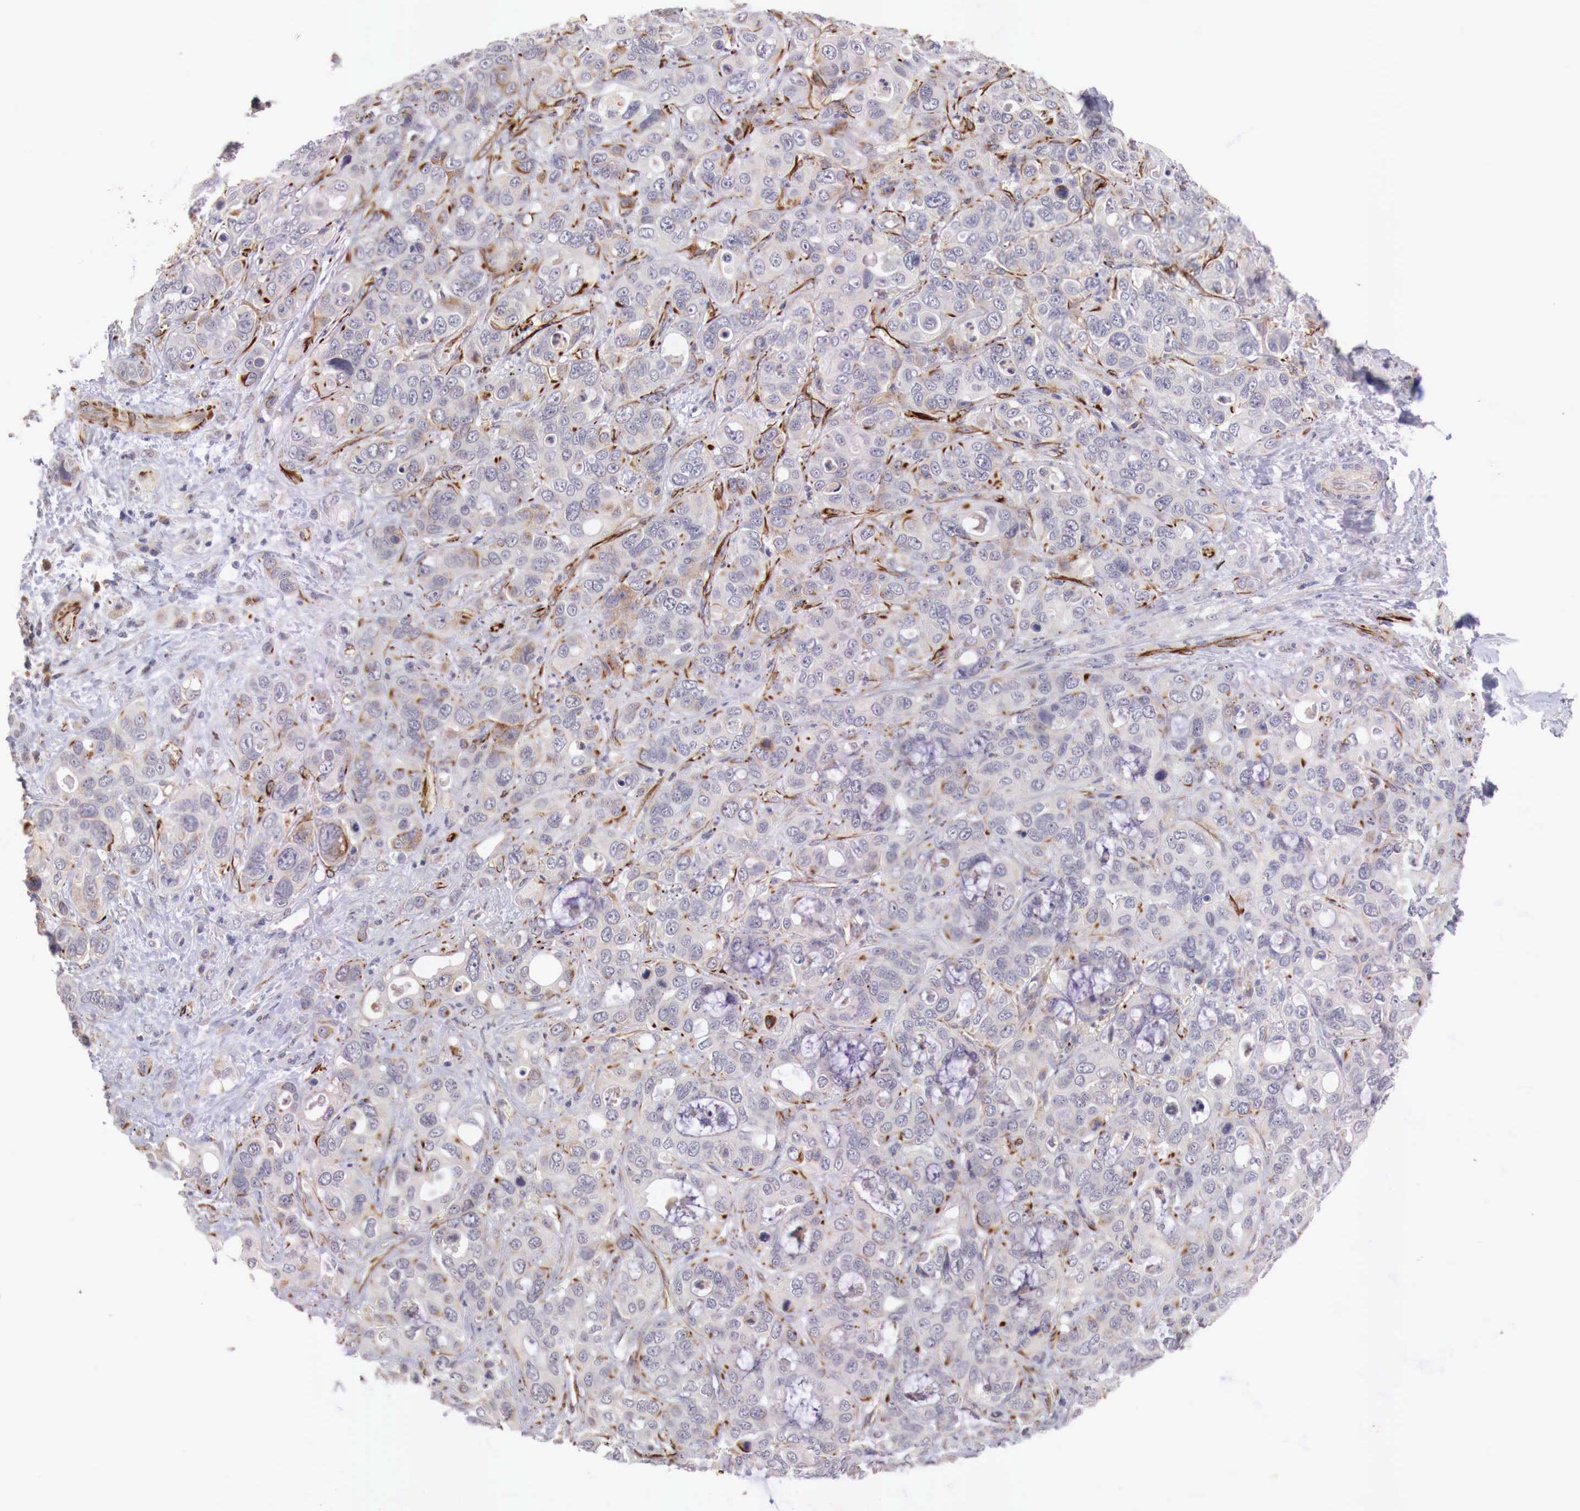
{"staining": {"intensity": "negative", "quantity": "none", "location": "none"}, "tissue": "liver cancer", "cell_type": "Tumor cells", "image_type": "cancer", "snomed": [{"axis": "morphology", "description": "Cholangiocarcinoma"}, {"axis": "topography", "description": "Liver"}], "caption": "High magnification brightfield microscopy of liver cancer stained with DAB (brown) and counterstained with hematoxylin (blue): tumor cells show no significant staining.", "gene": "WT1", "patient": {"sex": "female", "age": 79}}